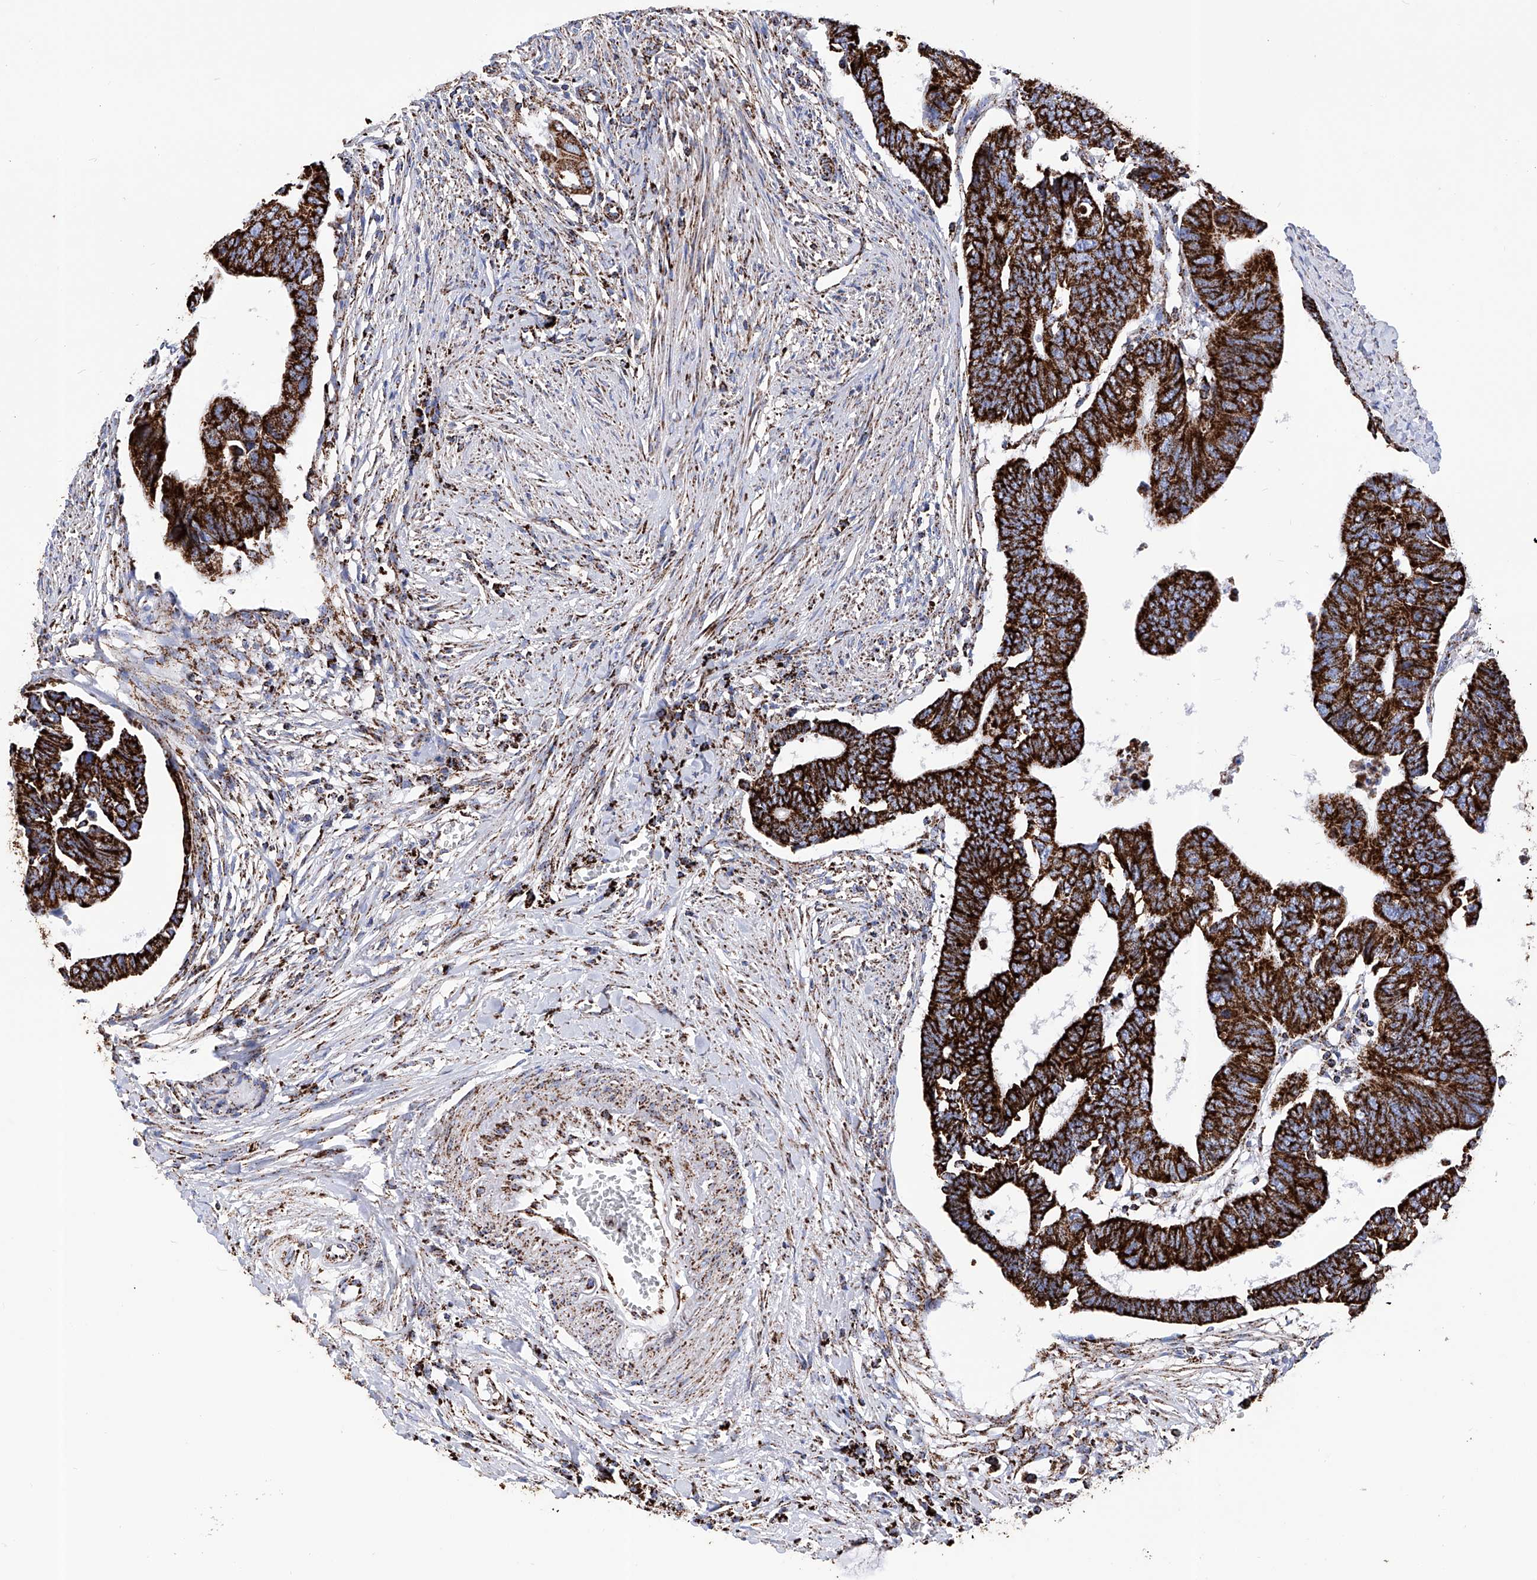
{"staining": {"intensity": "strong", "quantity": ">75%", "location": "cytoplasmic/membranous"}, "tissue": "colorectal cancer", "cell_type": "Tumor cells", "image_type": "cancer", "snomed": [{"axis": "morphology", "description": "Adenocarcinoma, NOS"}, {"axis": "topography", "description": "Rectum"}], "caption": "Strong cytoplasmic/membranous positivity is appreciated in approximately >75% of tumor cells in colorectal cancer (adenocarcinoma).", "gene": "ATP5PF", "patient": {"sex": "female", "age": 65}}